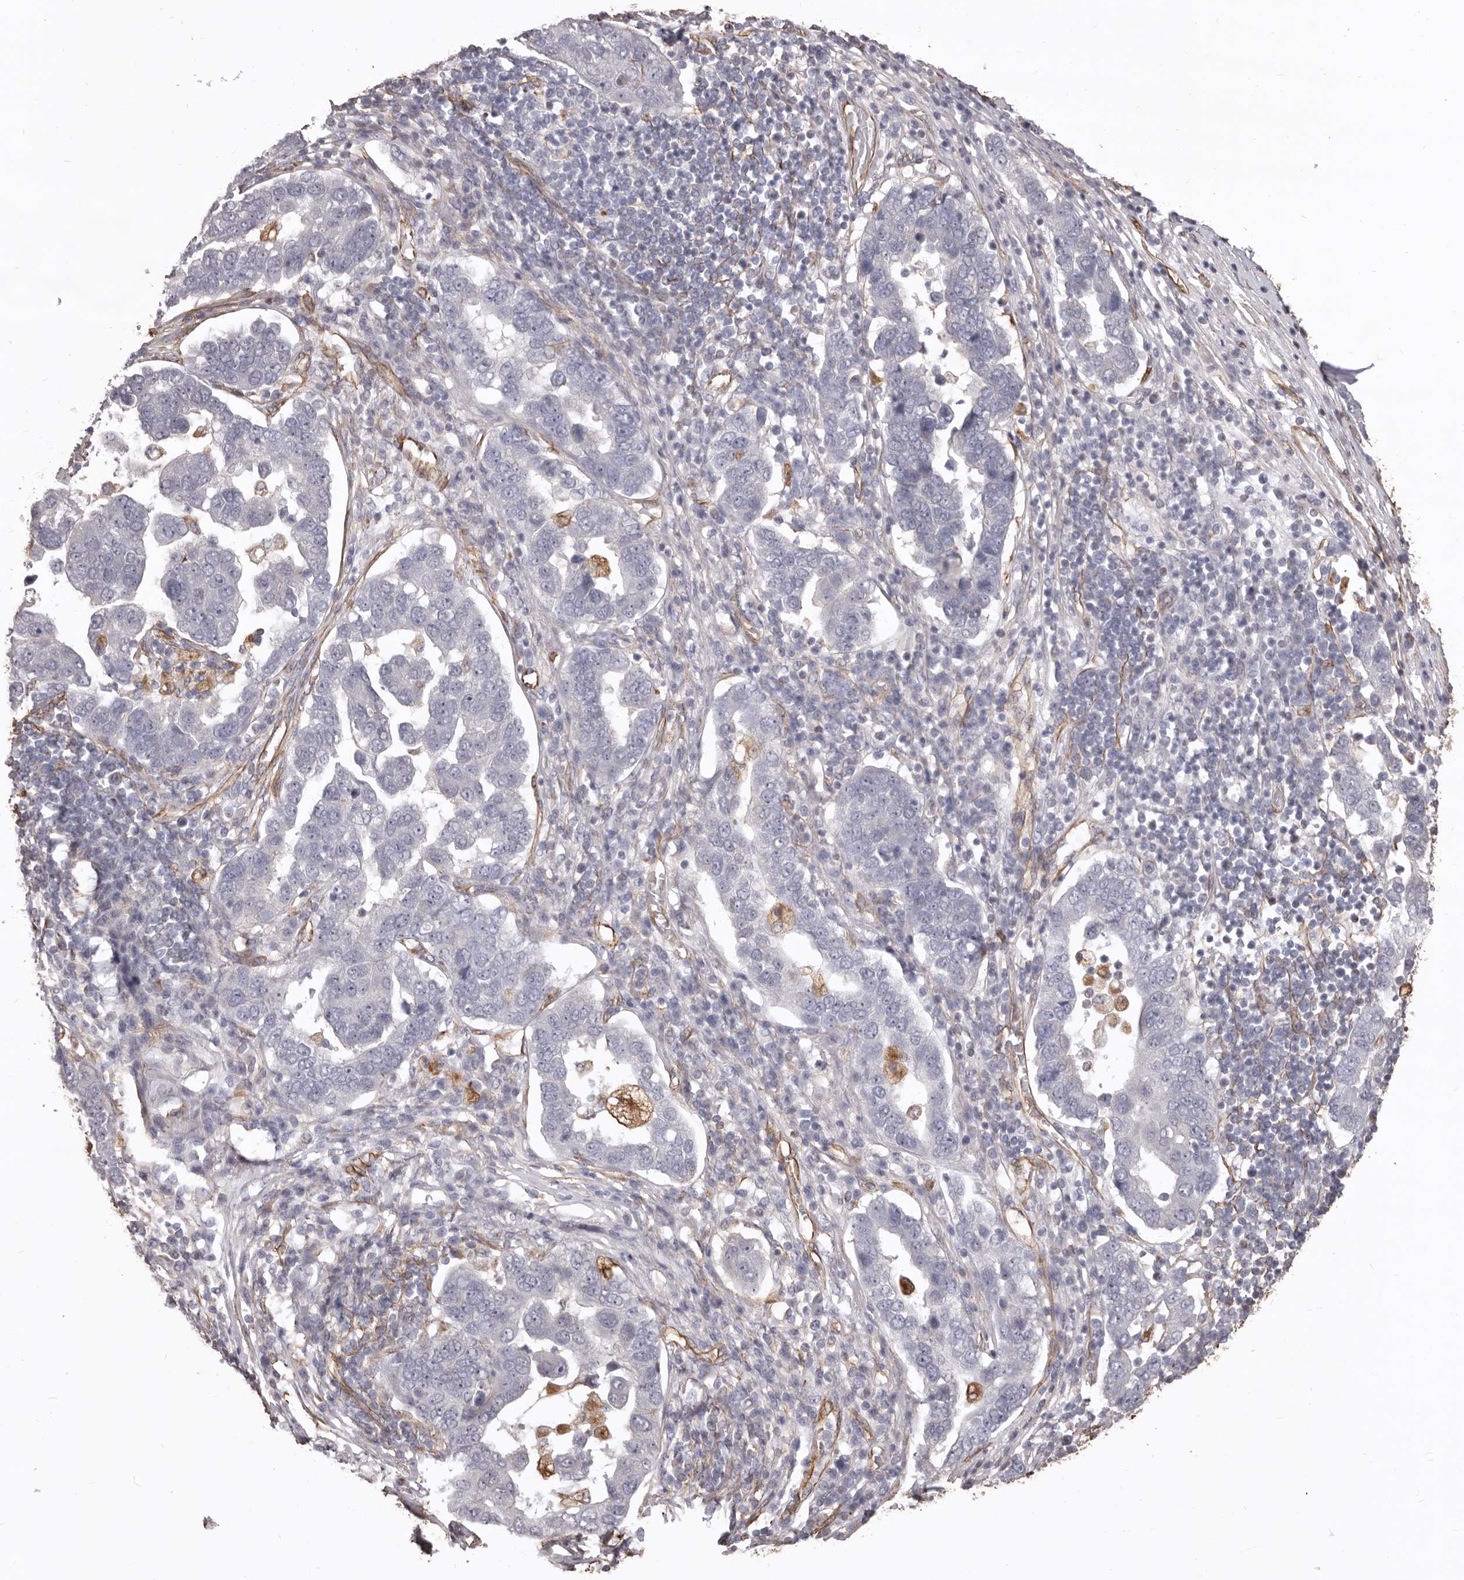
{"staining": {"intensity": "negative", "quantity": "none", "location": "none"}, "tissue": "pancreatic cancer", "cell_type": "Tumor cells", "image_type": "cancer", "snomed": [{"axis": "morphology", "description": "Adenocarcinoma, NOS"}, {"axis": "topography", "description": "Pancreas"}], "caption": "Tumor cells are negative for brown protein staining in adenocarcinoma (pancreatic). (DAB IHC, high magnification).", "gene": "MTURN", "patient": {"sex": "female", "age": 61}}